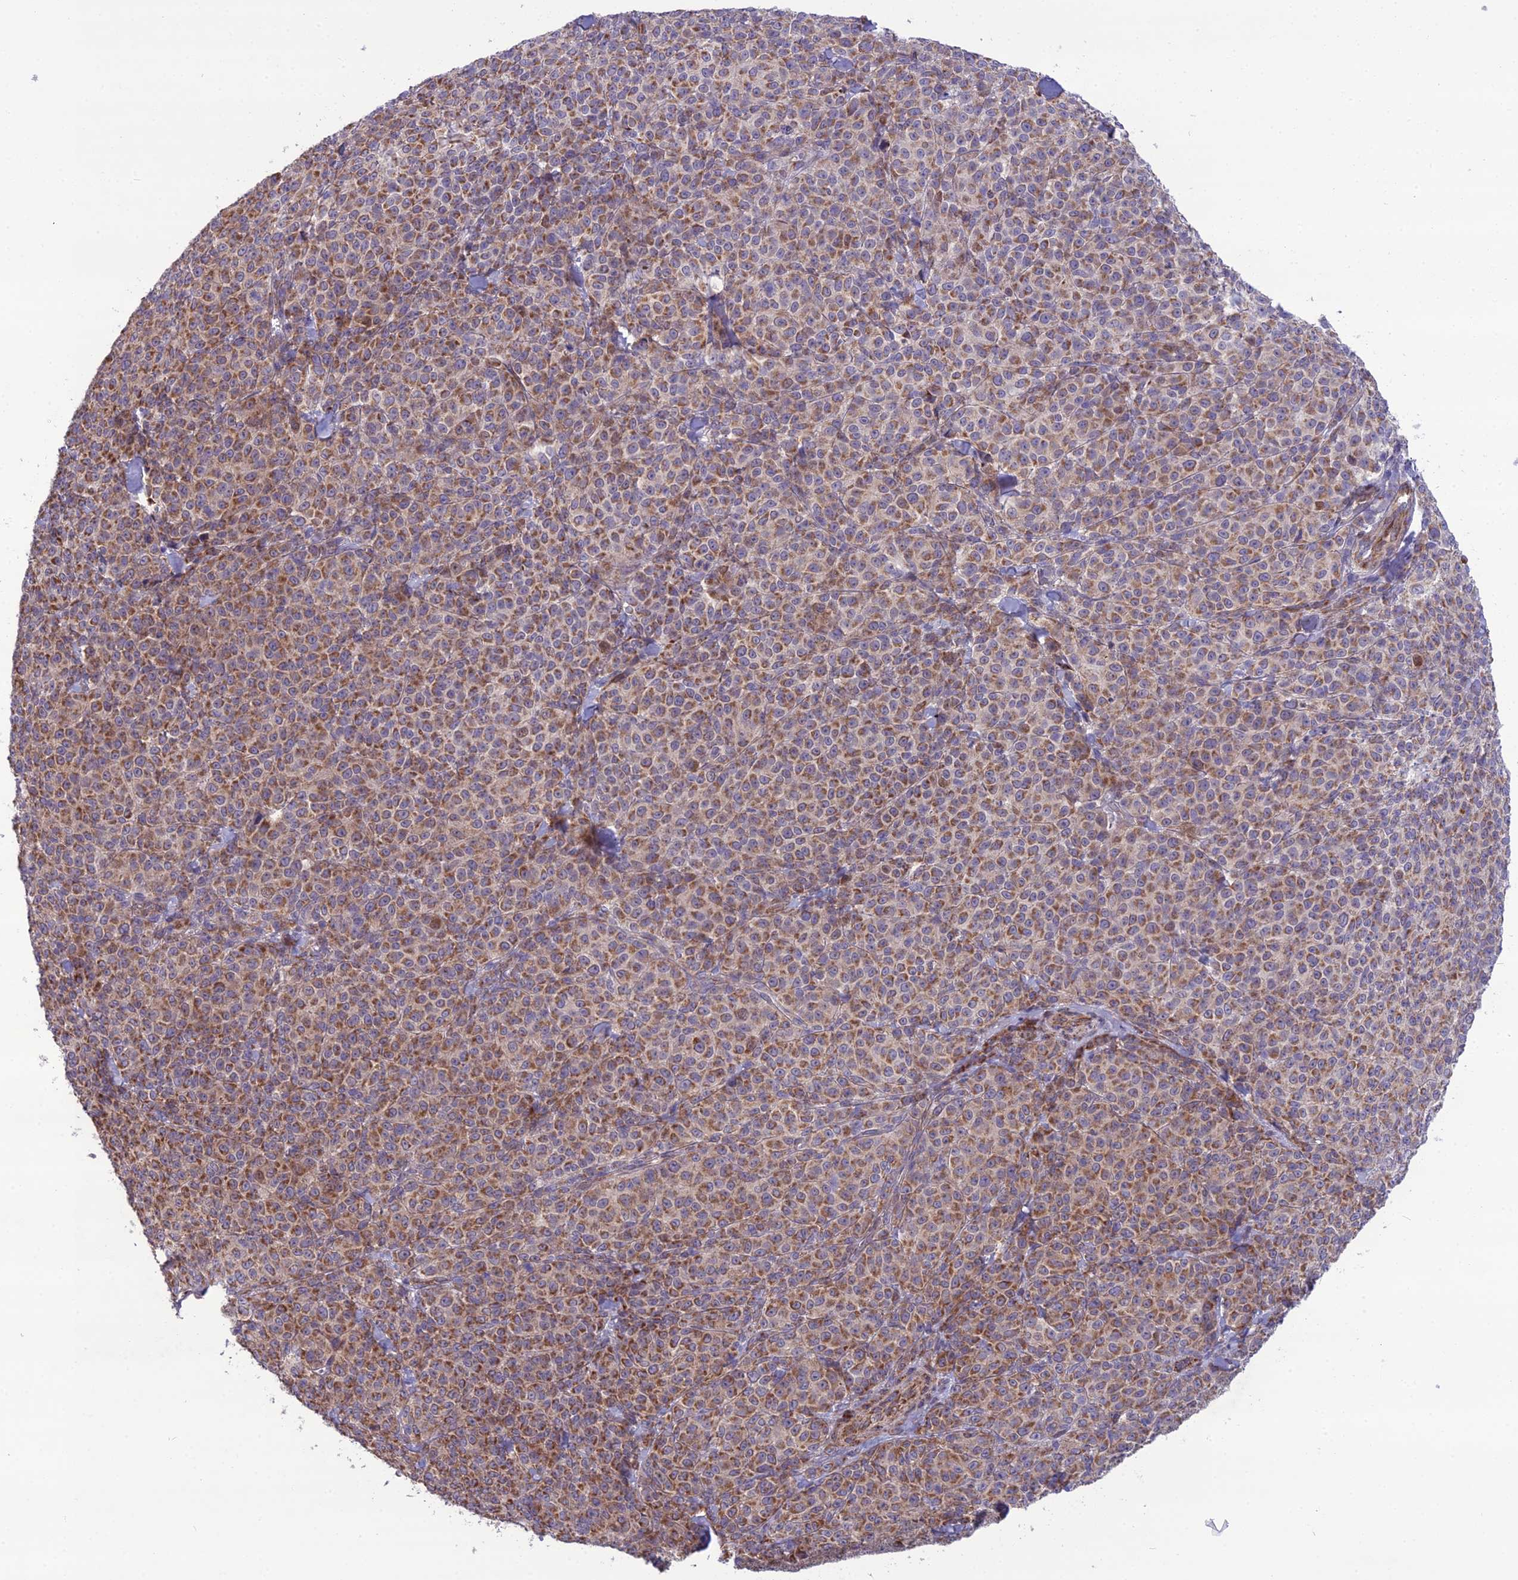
{"staining": {"intensity": "moderate", "quantity": ">75%", "location": "cytoplasmic/membranous"}, "tissue": "melanoma", "cell_type": "Tumor cells", "image_type": "cancer", "snomed": [{"axis": "morphology", "description": "Normal tissue, NOS"}, {"axis": "morphology", "description": "Malignant melanoma, NOS"}, {"axis": "topography", "description": "Skin"}], "caption": "IHC (DAB (3,3'-diaminobenzidine)) staining of melanoma reveals moderate cytoplasmic/membranous protein positivity in approximately >75% of tumor cells.", "gene": "NODAL", "patient": {"sex": "female", "age": 34}}